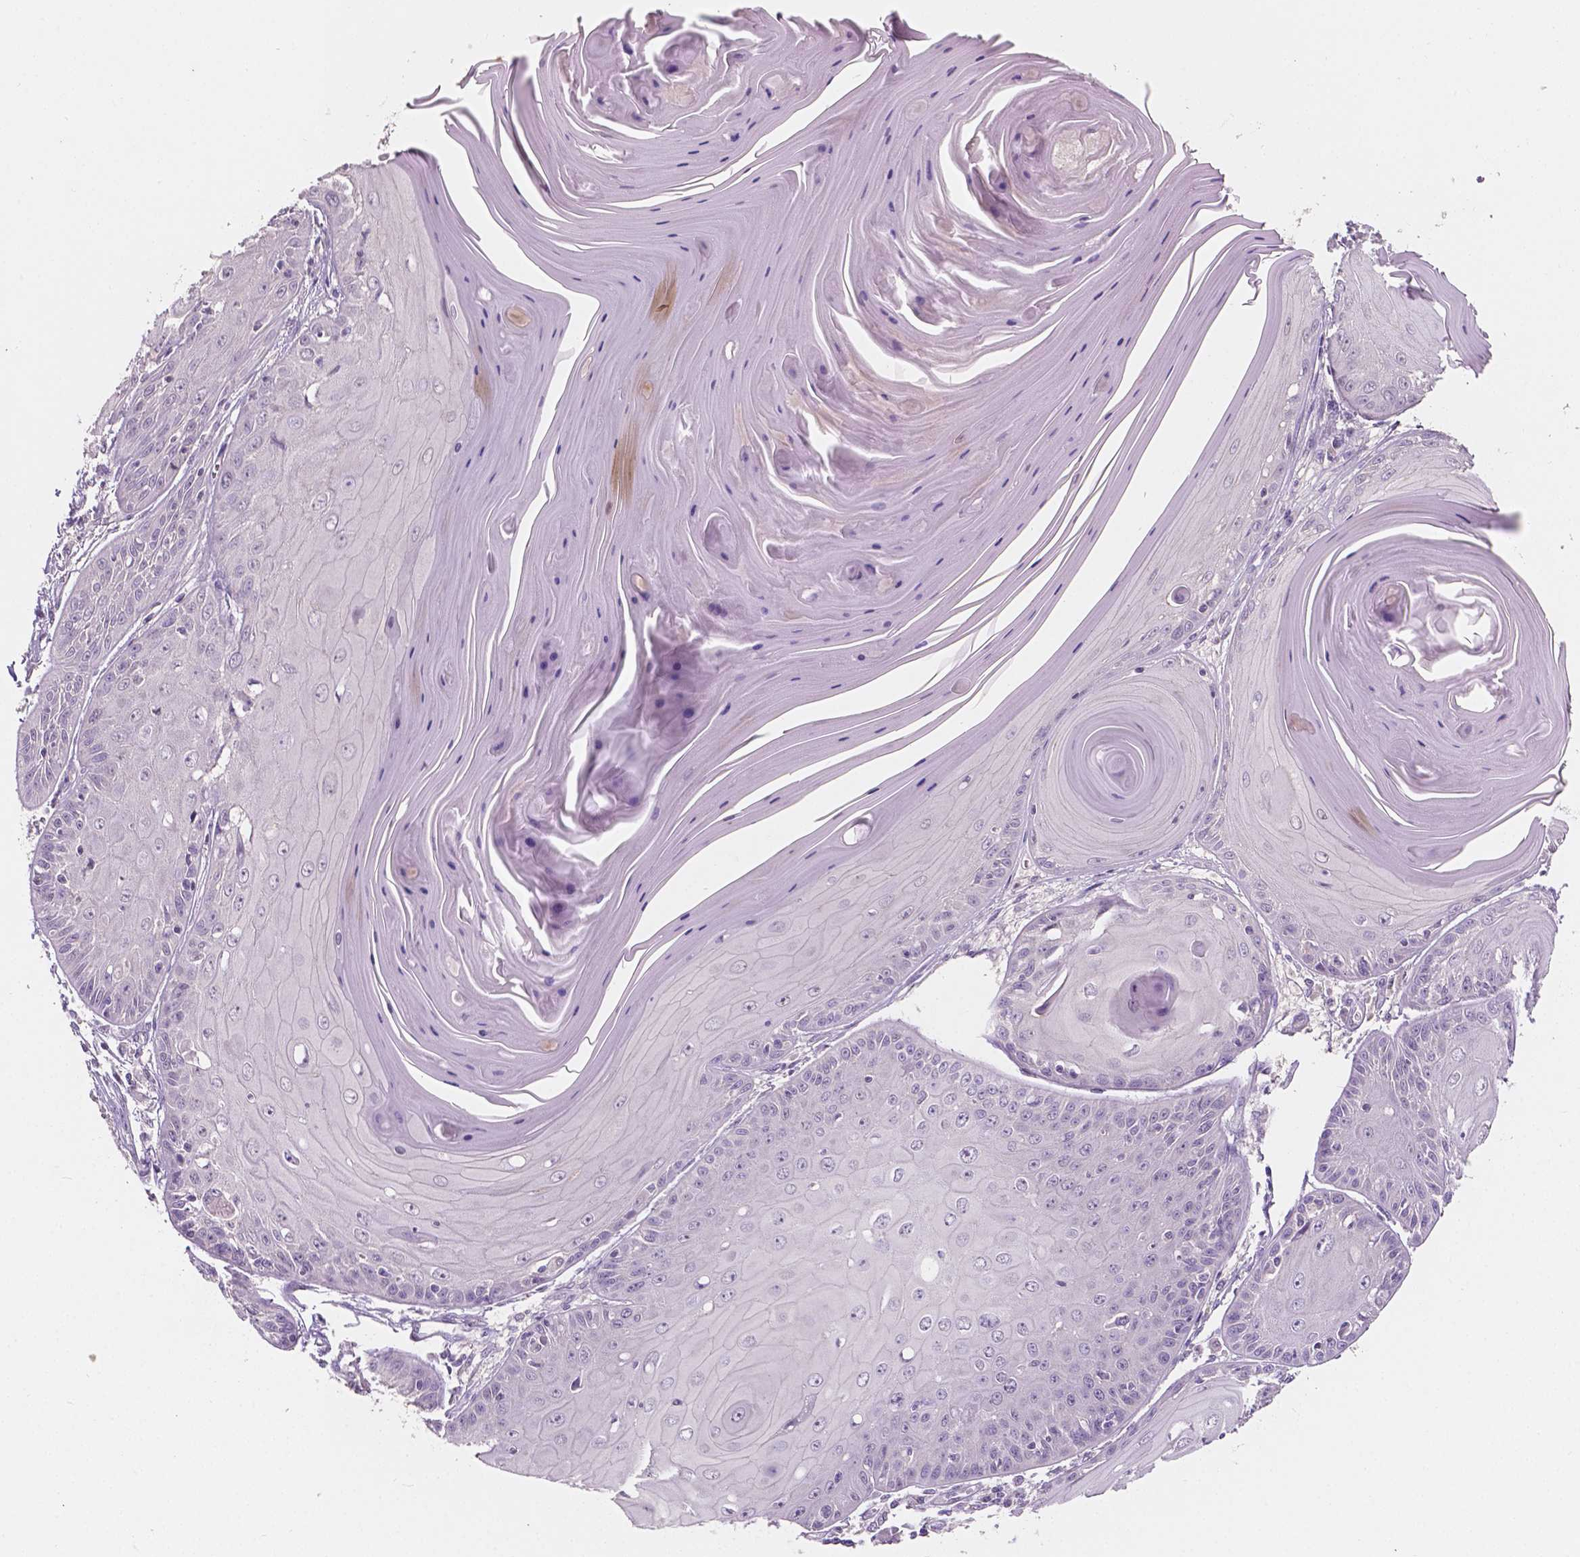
{"staining": {"intensity": "negative", "quantity": "none", "location": "none"}, "tissue": "skin cancer", "cell_type": "Tumor cells", "image_type": "cancer", "snomed": [{"axis": "morphology", "description": "Squamous cell carcinoma, NOS"}, {"axis": "topography", "description": "Skin"}, {"axis": "topography", "description": "Vulva"}], "caption": "DAB immunohistochemical staining of skin cancer exhibits no significant expression in tumor cells.", "gene": "TAL1", "patient": {"sex": "female", "age": 85}}